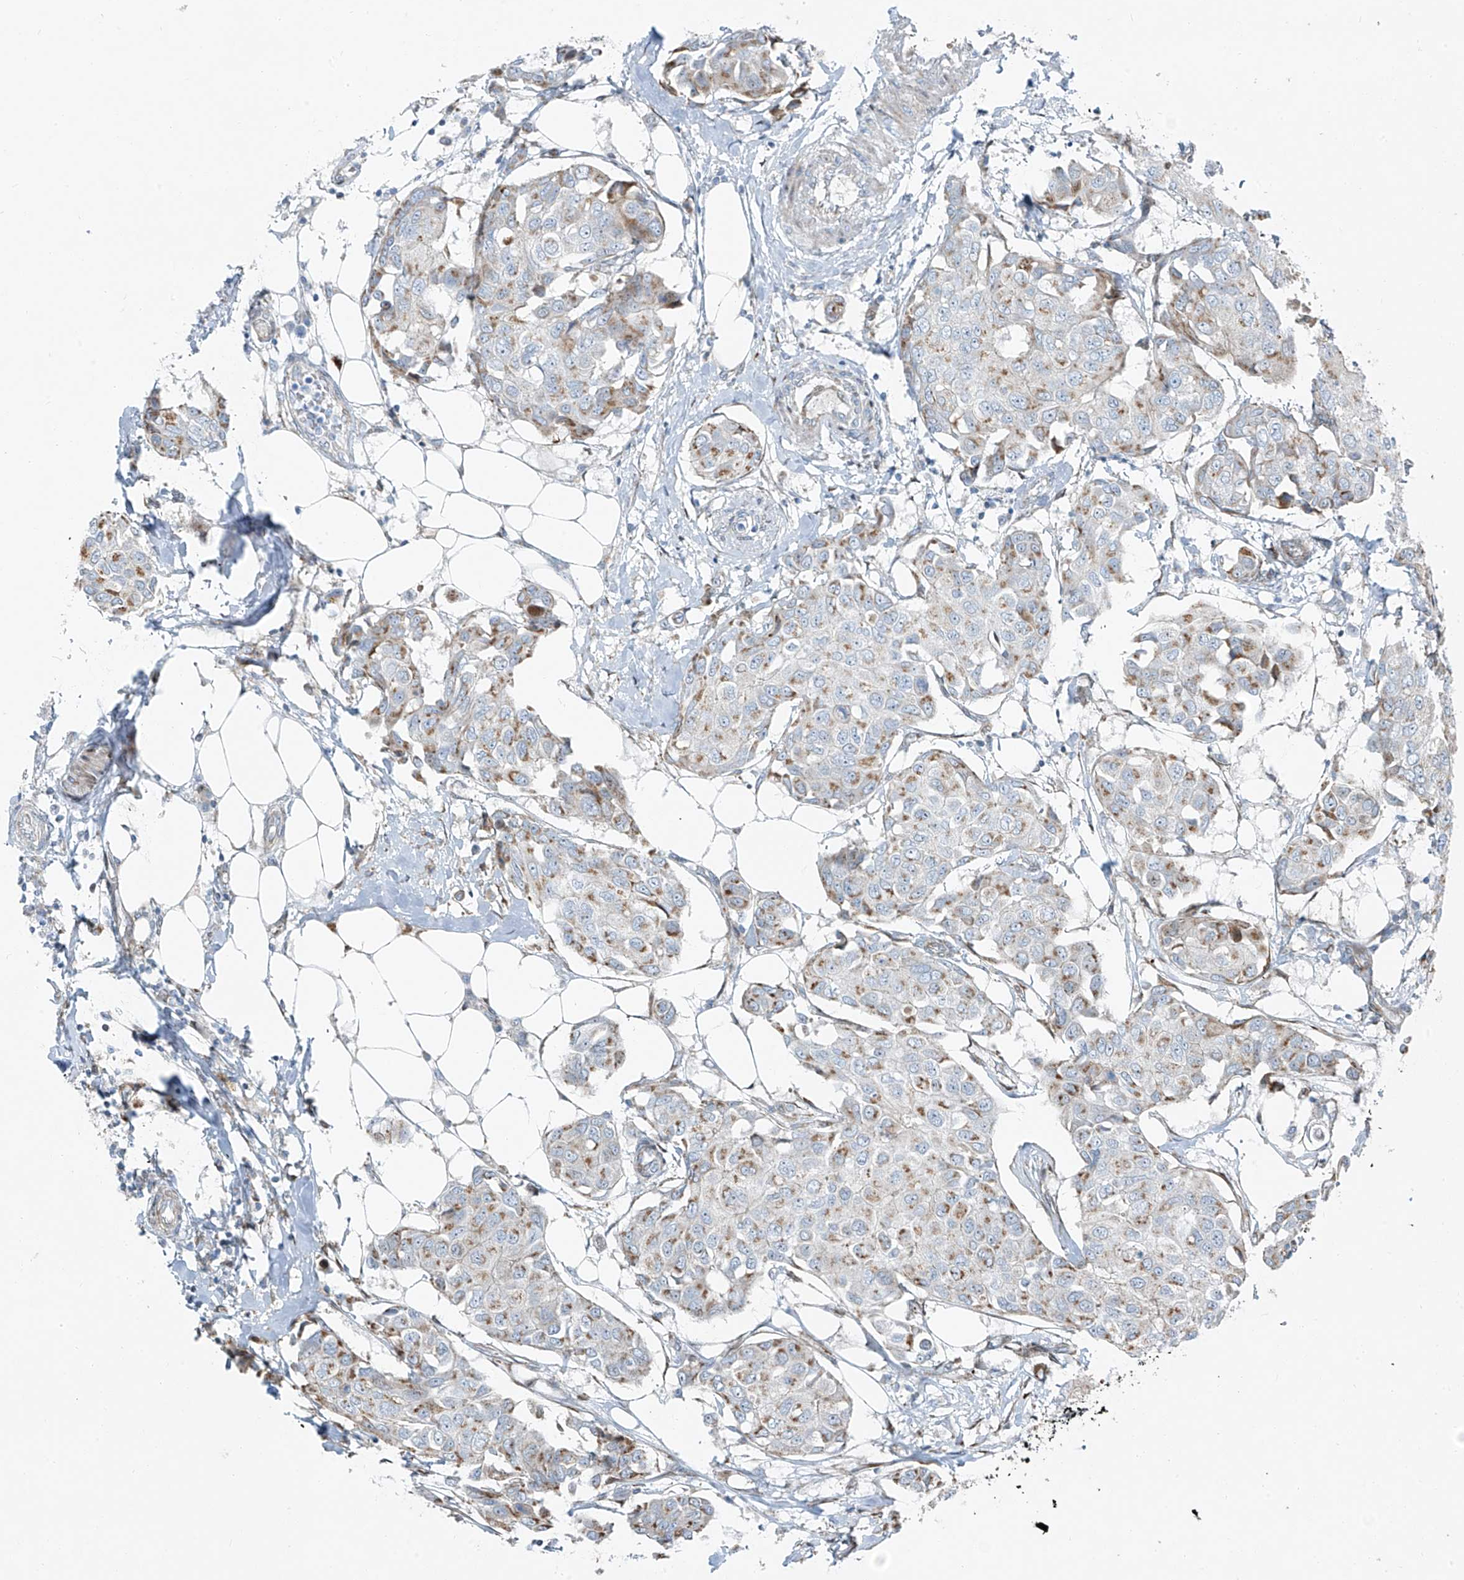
{"staining": {"intensity": "weak", "quantity": "25%-75%", "location": "cytoplasmic/membranous"}, "tissue": "breast cancer", "cell_type": "Tumor cells", "image_type": "cancer", "snomed": [{"axis": "morphology", "description": "Duct carcinoma"}, {"axis": "topography", "description": "Breast"}], "caption": "A low amount of weak cytoplasmic/membranous staining is appreciated in about 25%-75% of tumor cells in intraductal carcinoma (breast) tissue.", "gene": "HIC2", "patient": {"sex": "female", "age": 80}}